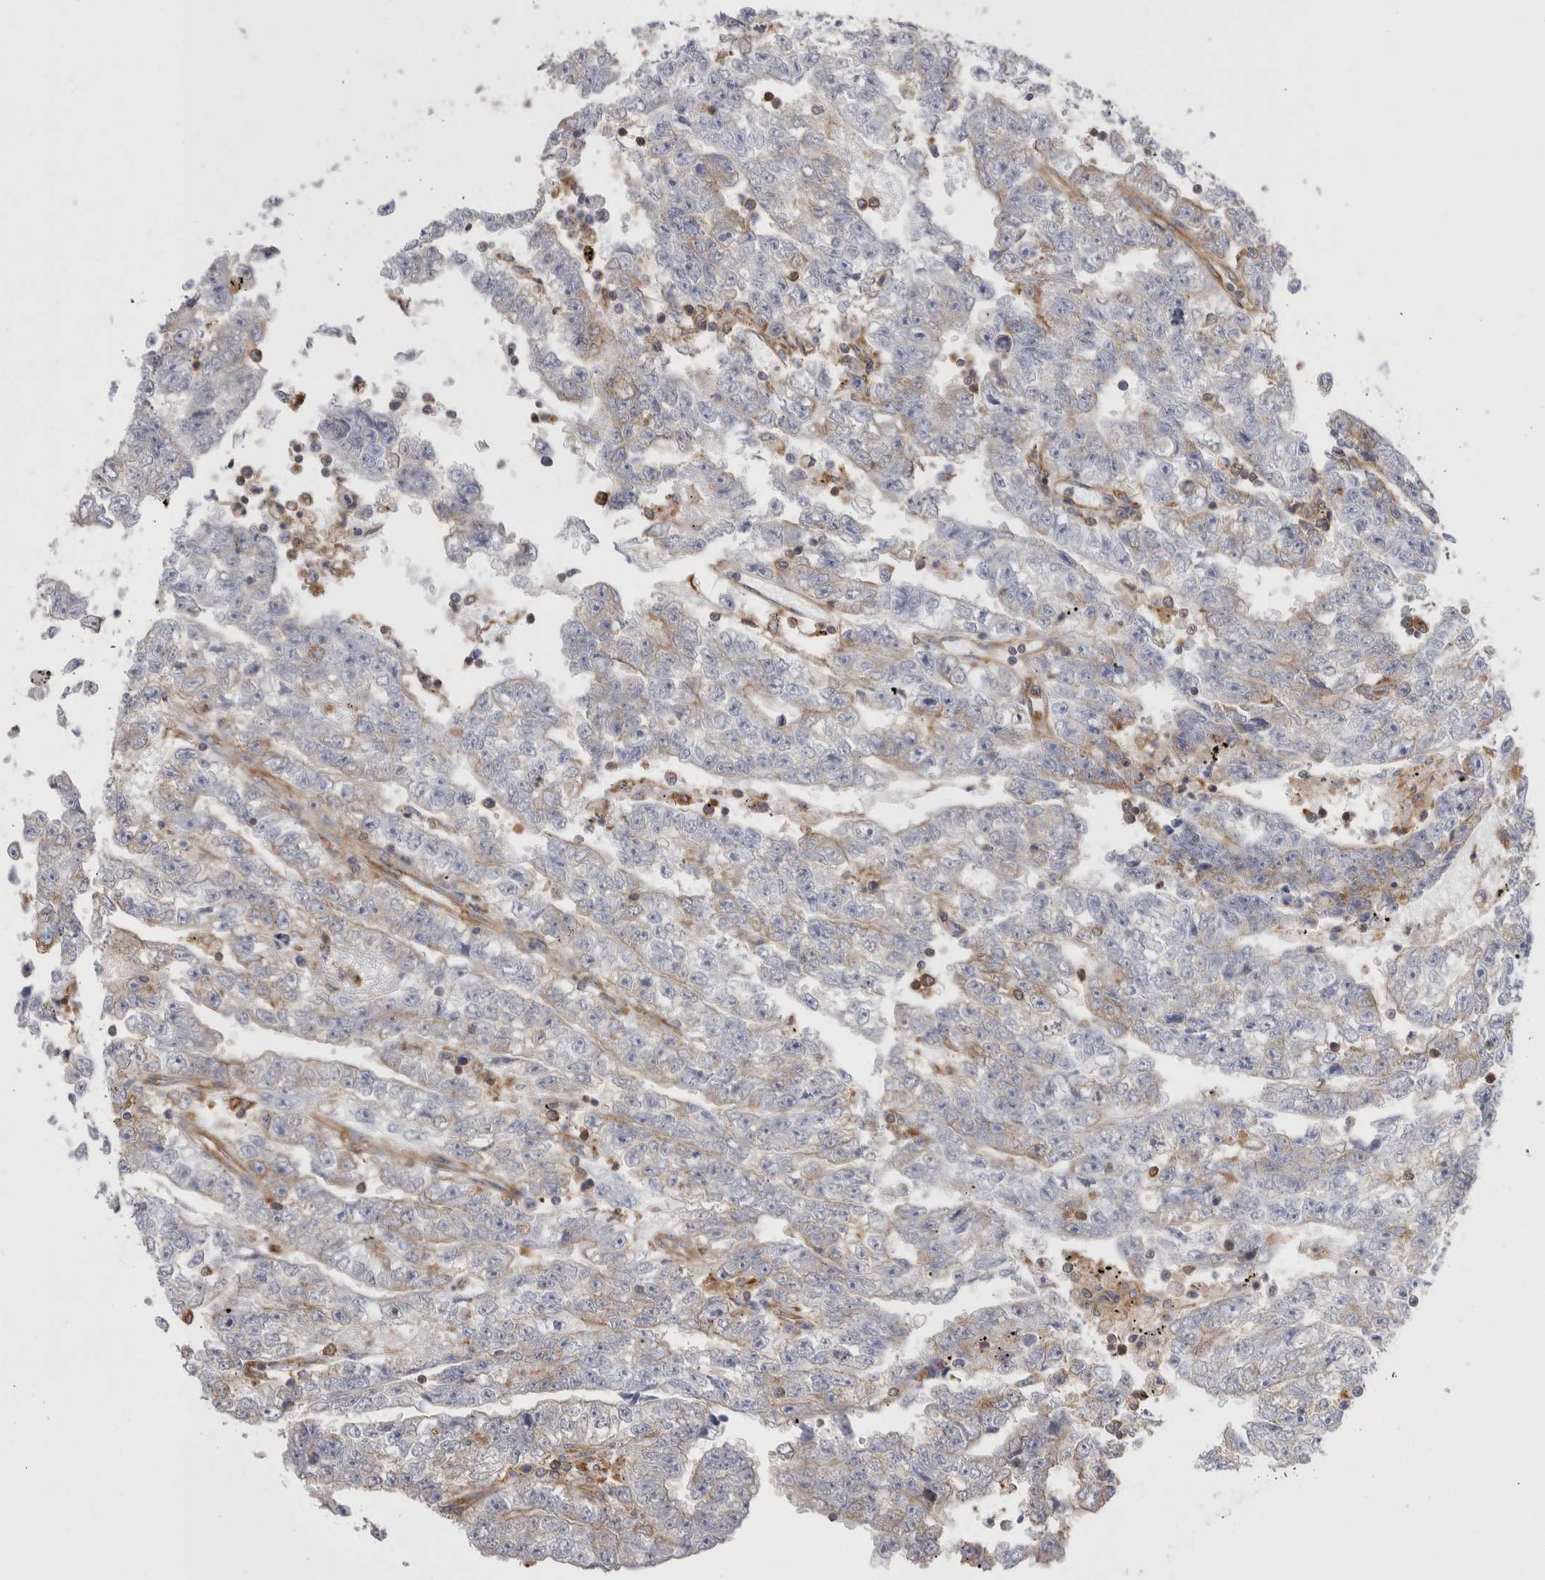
{"staining": {"intensity": "weak", "quantity": "<25%", "location": "cytoplasmic/membranous"}, "tissue": "testis cancer", "cell_type": "Tumor cells", "image_type": "cancer", "snomed": [{"axis": "morphology", "description": "Carcinoma, Embryonal, NOS"}, {"axis": "topography", "description": "Testis"}], "caption": "The micrograph shows no staining of tumor cells in testis cancer (embryonal carcinoma).", "gene": "RAB11FIP1", "patient": {"sex": "male", "age": 25}}